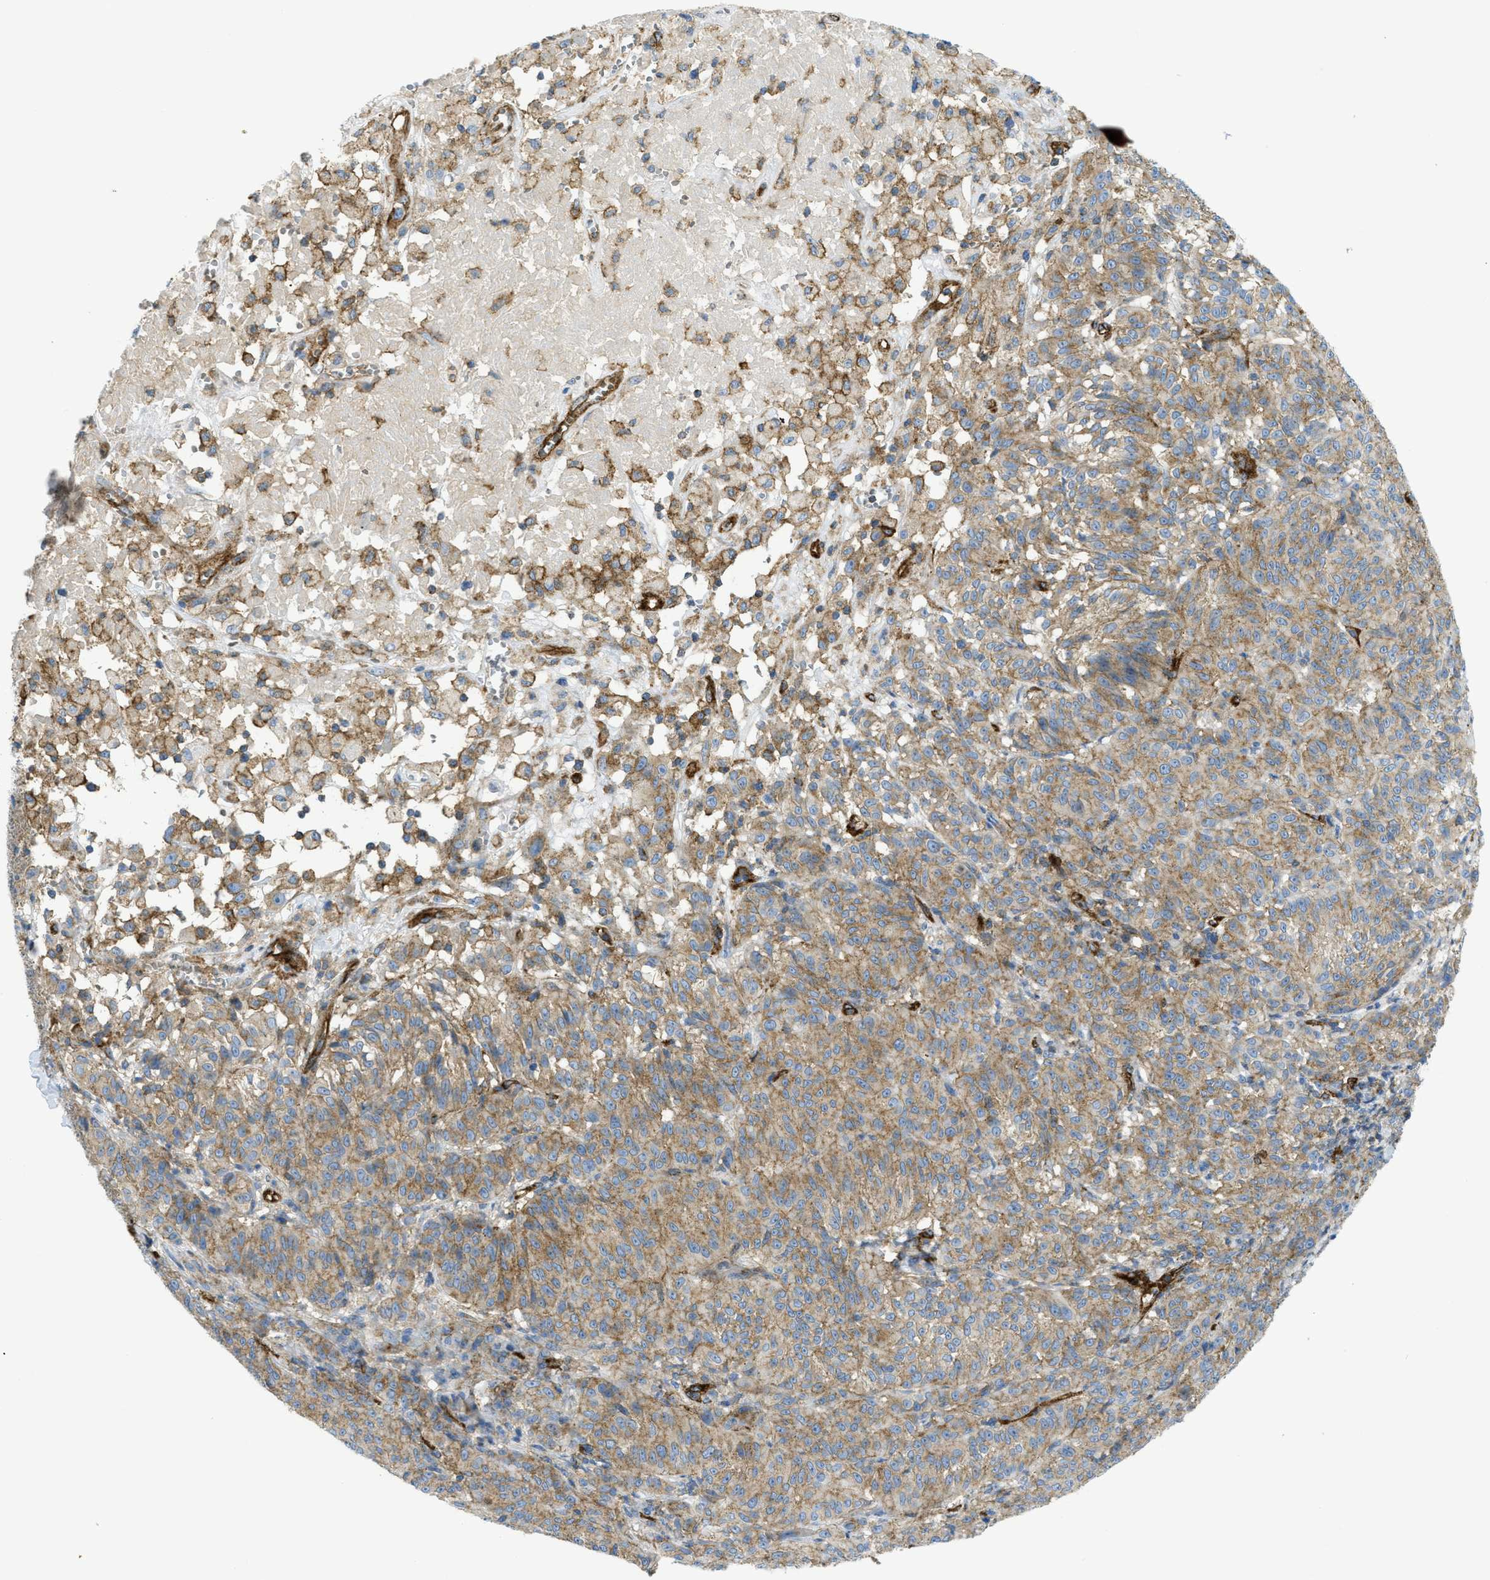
{"staining": {"intensity": "moderate", "quantity": ">75%", "location": "cytoplasmic/membranous"}, "tissue": "melanoma", "cell_type": "Tumor cells", "image_type": "cancer", "snomed": [{"axis": "morphology", "description": "Malignant melanoma, NOS"}, {"axis": "topography", "description": "Skin"}], "caption": "Protein expression analysis of human melanoma reveals moderate cytoplasmic/membranous expression in approximately >75% of tumor cells. Using DAB (3,3'-diaminobenzidine) (brown) and hematoxylin (blue) stains, captured at high magnification using brightfield microscopy.", "gene": "HIP1", "patient": {"sex": "female", "age": 72}}